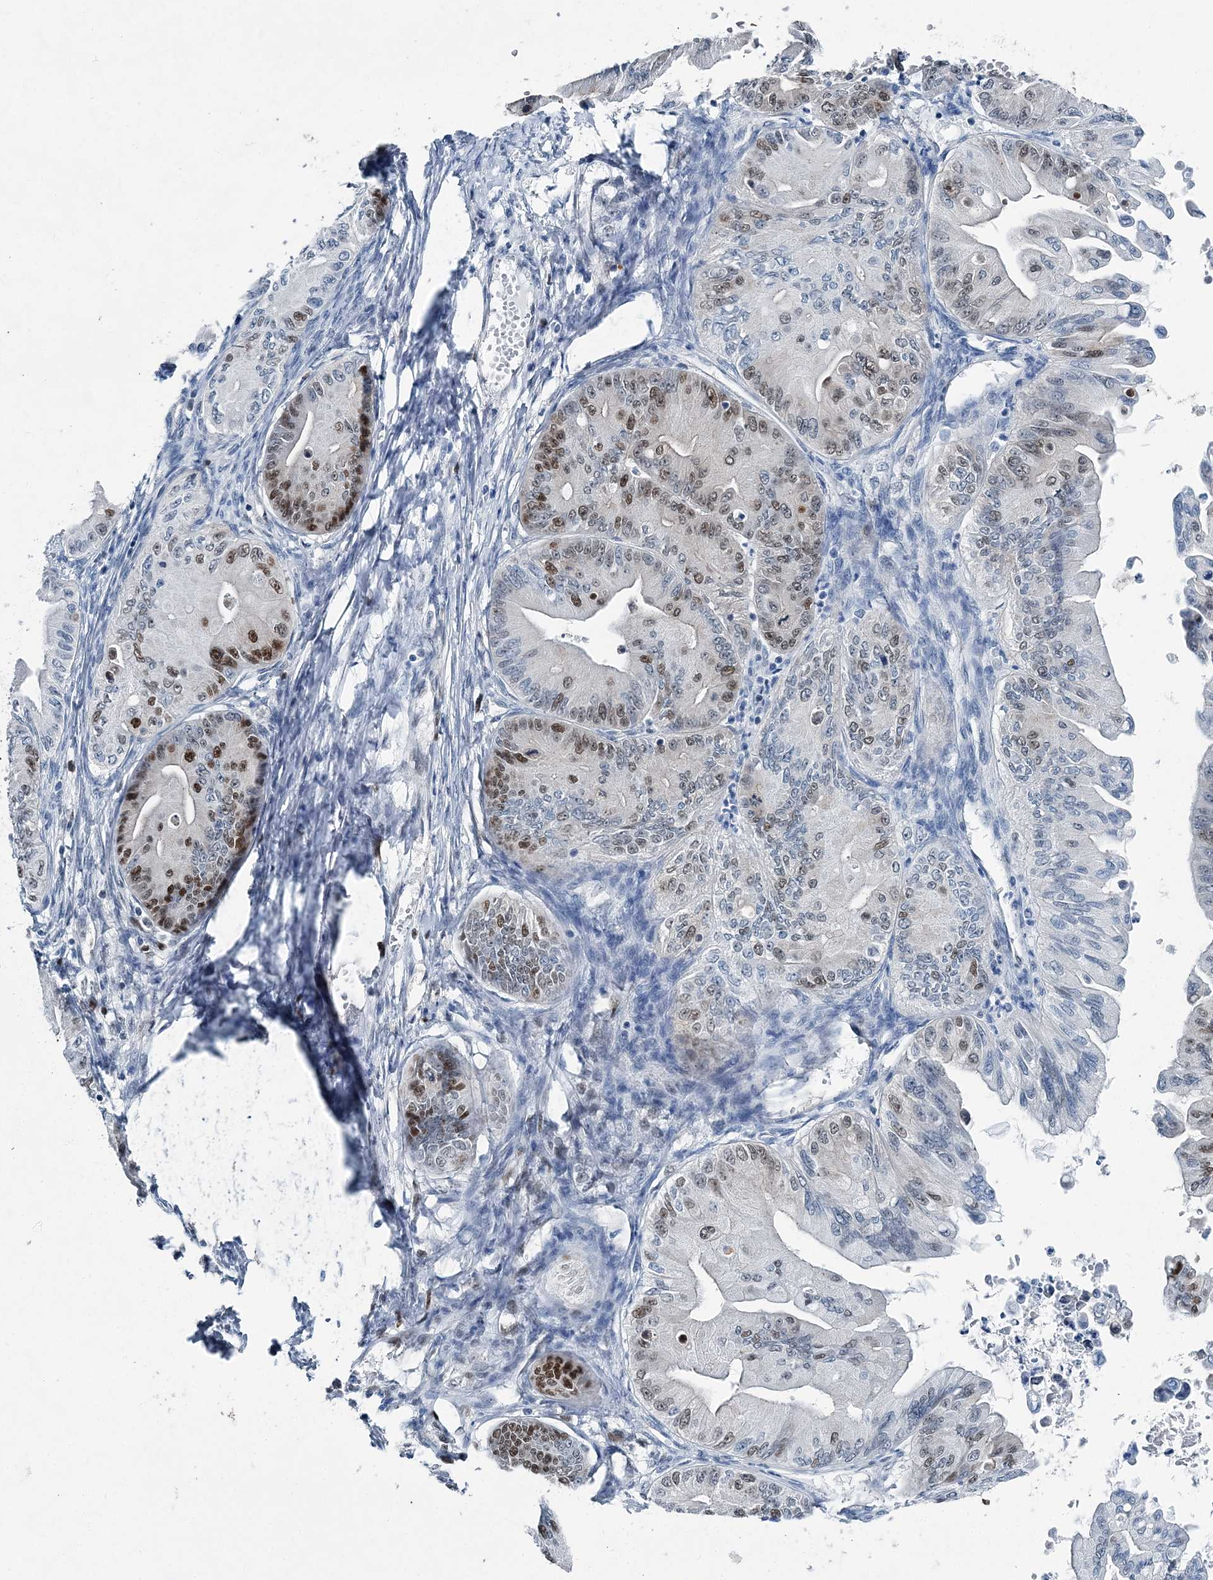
{"staining": {"intensity": "strong", "quantity": "25%-75%", "location": "nuclear"}, "tissue": "ovarian cancer", "cell_type": "Tumor cells", "image_type": "cancer", "snomed": [{"axis": "morphology", "description": "Cystadenocarcinoma, mucinous, NOS"}, {"axis": "topography", "description": "Ovary"}], "caption": "Tumor cells display strong nuclear staining in about 25%-75% of cells in mucinous cystadenocarcinoma (ovarian). Immunohistochemistry (ihc) stains the protein of interest in brown and the nuclei are stained blue.", "gene": "HAT1", "patient": {"sex": "female", "age": 71}}